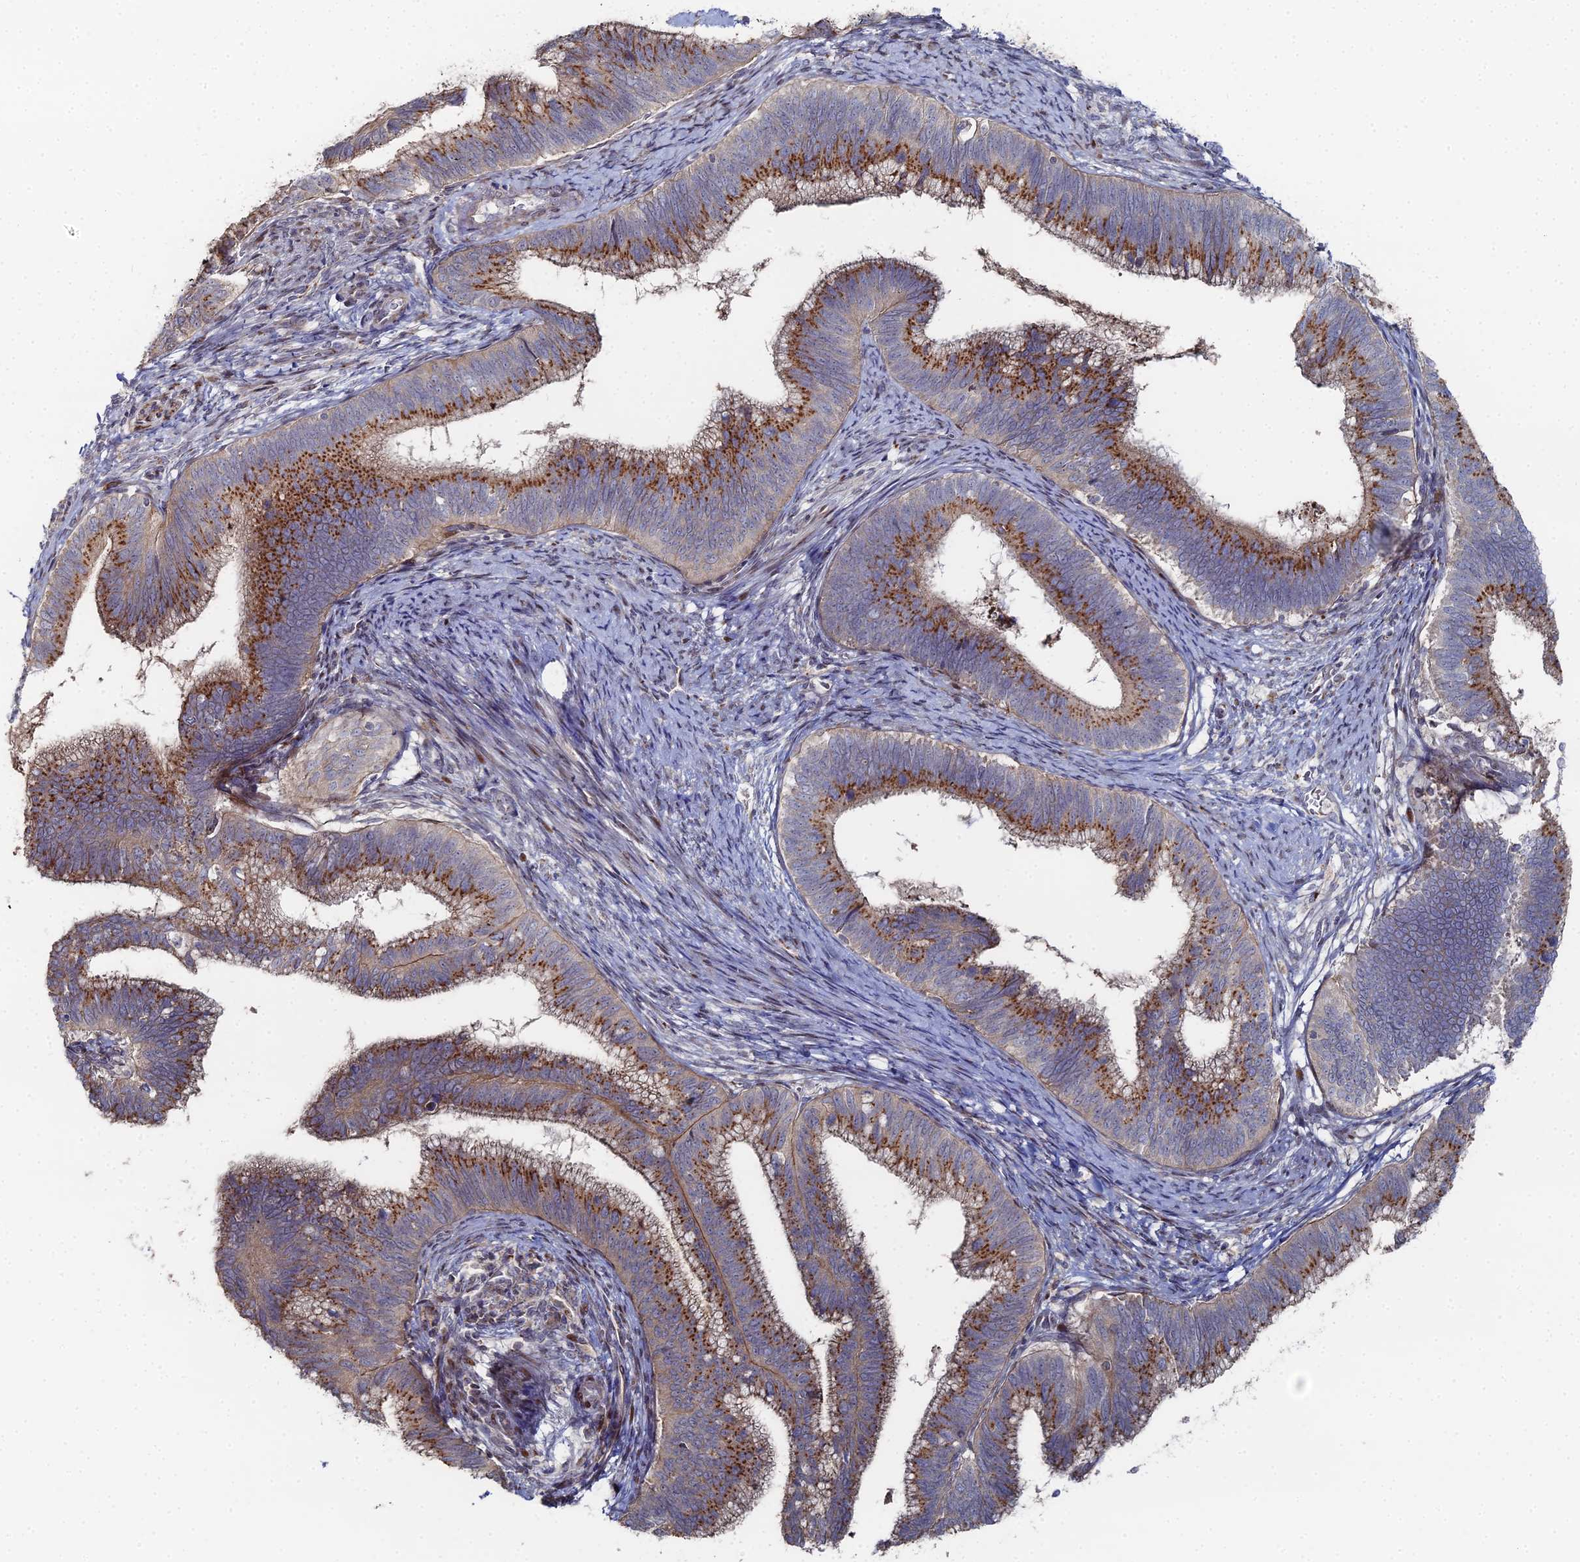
{"staining": {"intensity": "moderate", "quantity": ">75%", "location": "cytoplasmic/membranous"}, "tissue": "cervical cancer", "cell_type": "Tumor cells", "image_type": "cancer", "snomed": [{"axis": "morphology", "description": "Adenocarcinoma, NOS"}, {"axis": "topography", "description": "Cervix"}], "caption": "Moderate cytoplasmic/membranous expression for a protein is identified in approximately >75% of tumor cells of adenocarcinoma (cervical) using immunohistochemistry.", "gene": "SGMS1", "patient": {"sex": "female", "age": 42}}